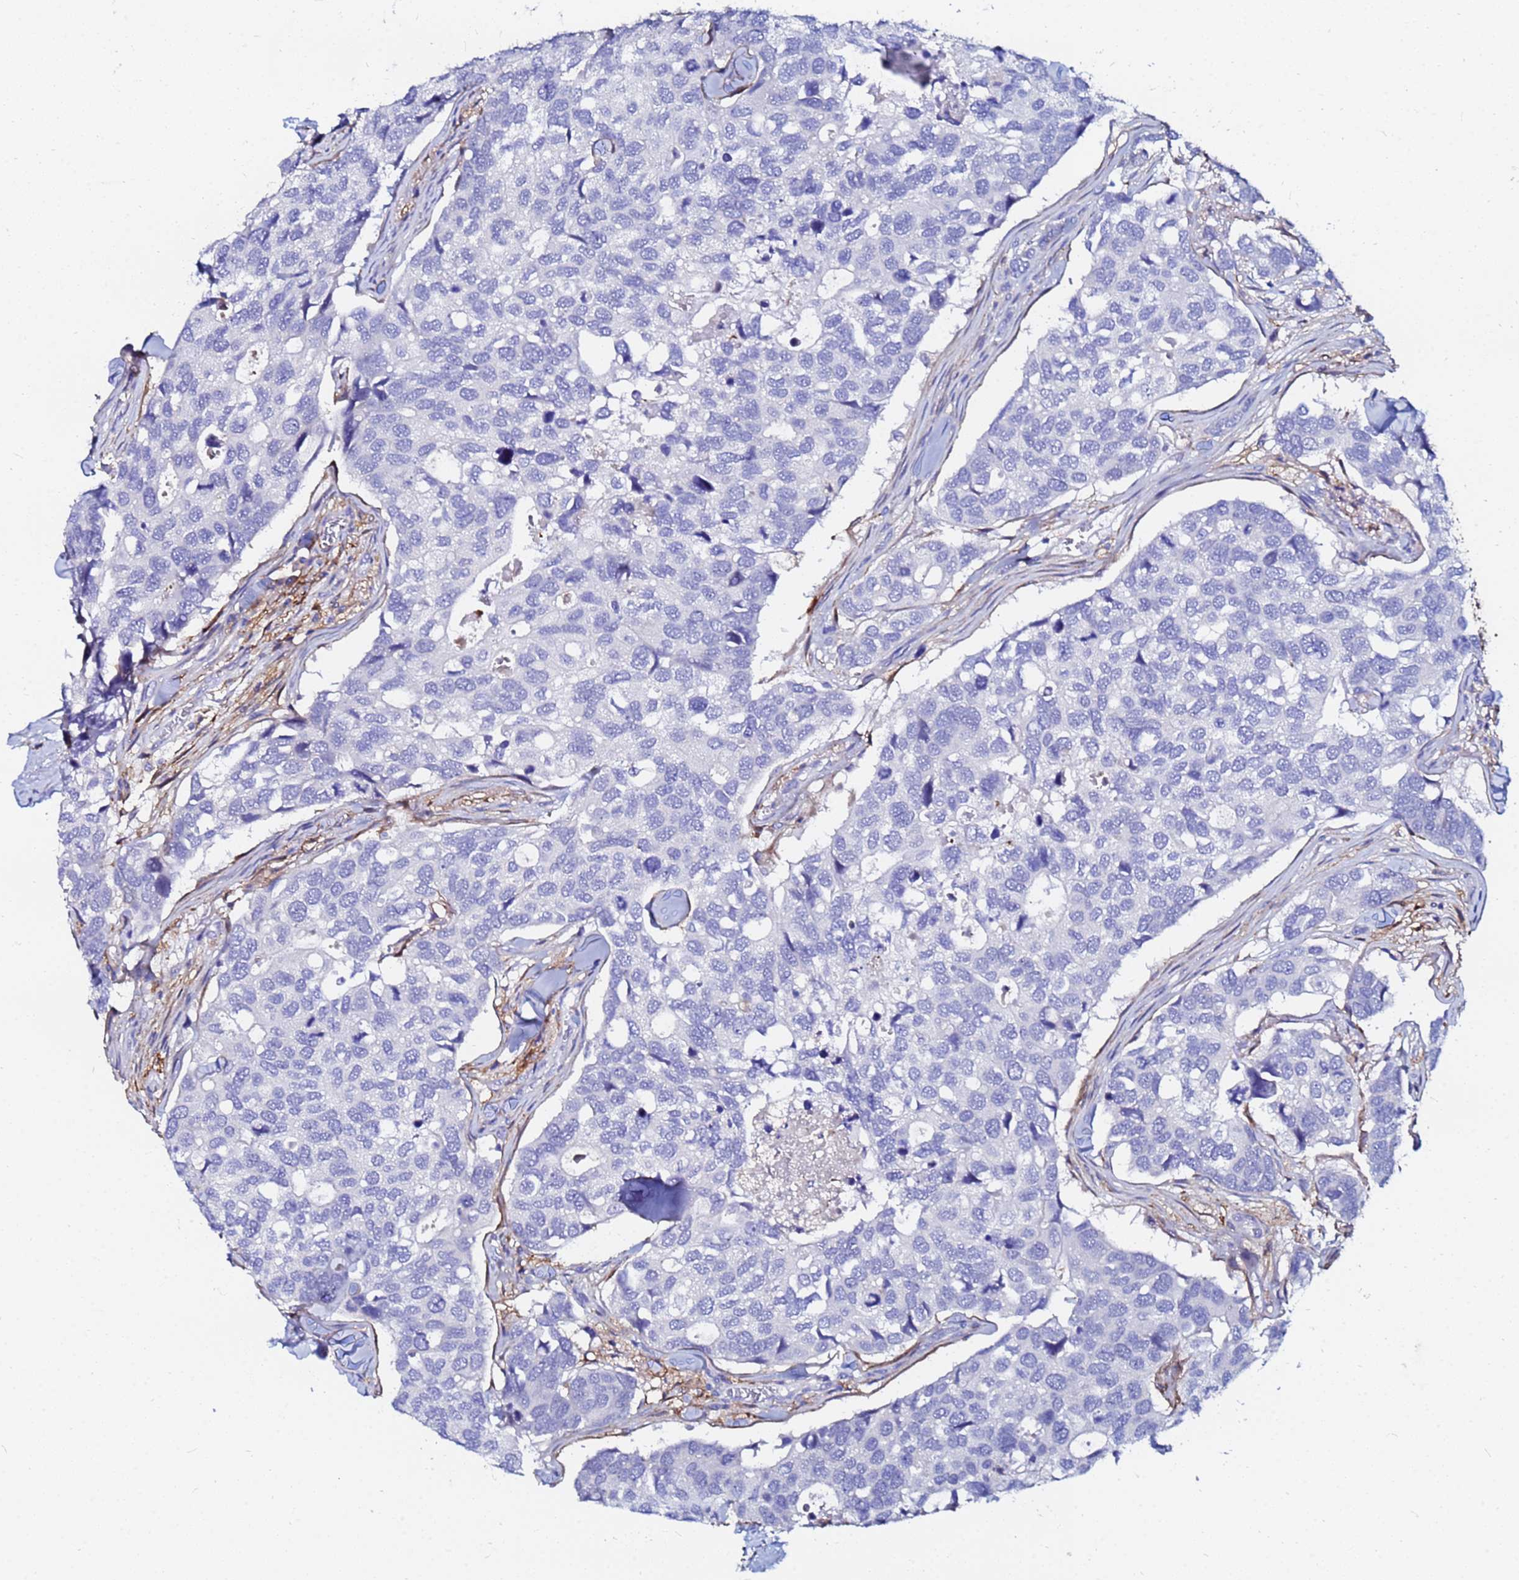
{"staining": {"intensity": "negative", "quantity": "none", "location": "none"}, "tissue": "breast cancer", "cell_type": "Tumor cells", "image_type": "cancer", "snomed": [{"axis": "morphology", "description": "Duct carcinoma"}, {"axis": "topography", "description": "Breast"}], "caption": "Tumor cells are negative for brown protein staining in breast infiltrating ductal carcinoma.", "gene": "BASP1", "patient": {"sex": "female", "age": 83}}